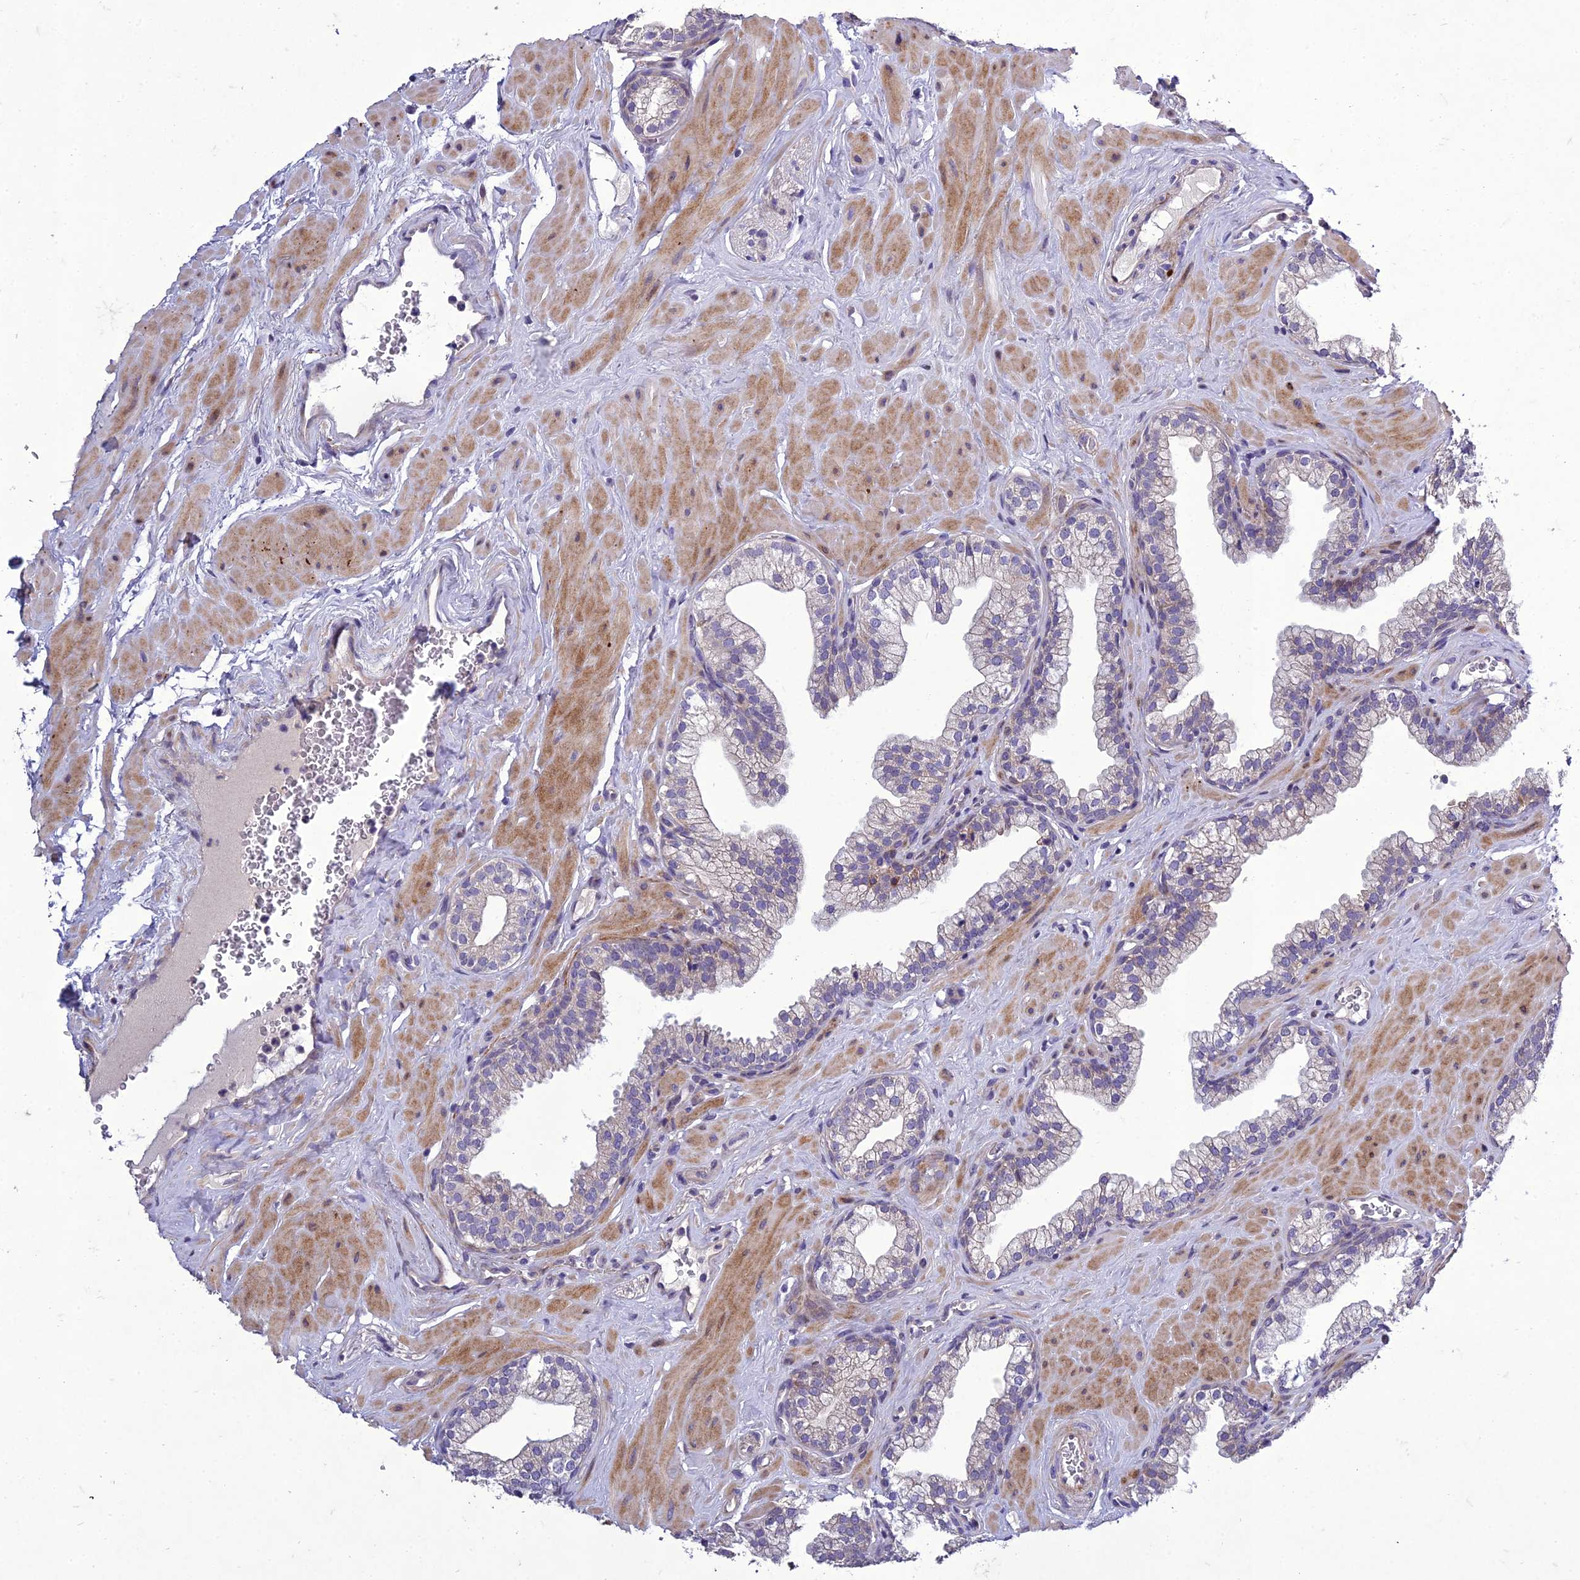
{"staining": {"intensity": "negative", "quantity": "none", "location": "none"}, "tissue": "prostate", "cell_type": "Glandular cells", "image_type": "normal", "snomed": [{"axis": "morphology", "description": "Normal tissue, NOS"}, {"axis": "morphology", "description": "Urothelial carcinoma, Low grade"}, {"axis": "topography", "description": "Urinary bladder"}, {"axis": "topography", "description": "Prostate"}], "caption": "DAB (3,3'-diaminobenzidine) immunohistochemical staining of unremarkable human prostate displays no significant staining in glandular cells. (DAB immunohistochemistry visualized using brightfield microscopy, high magnification).", "gene": "ADIPOR2", "patient": {"sex": "male", "age": 60}}